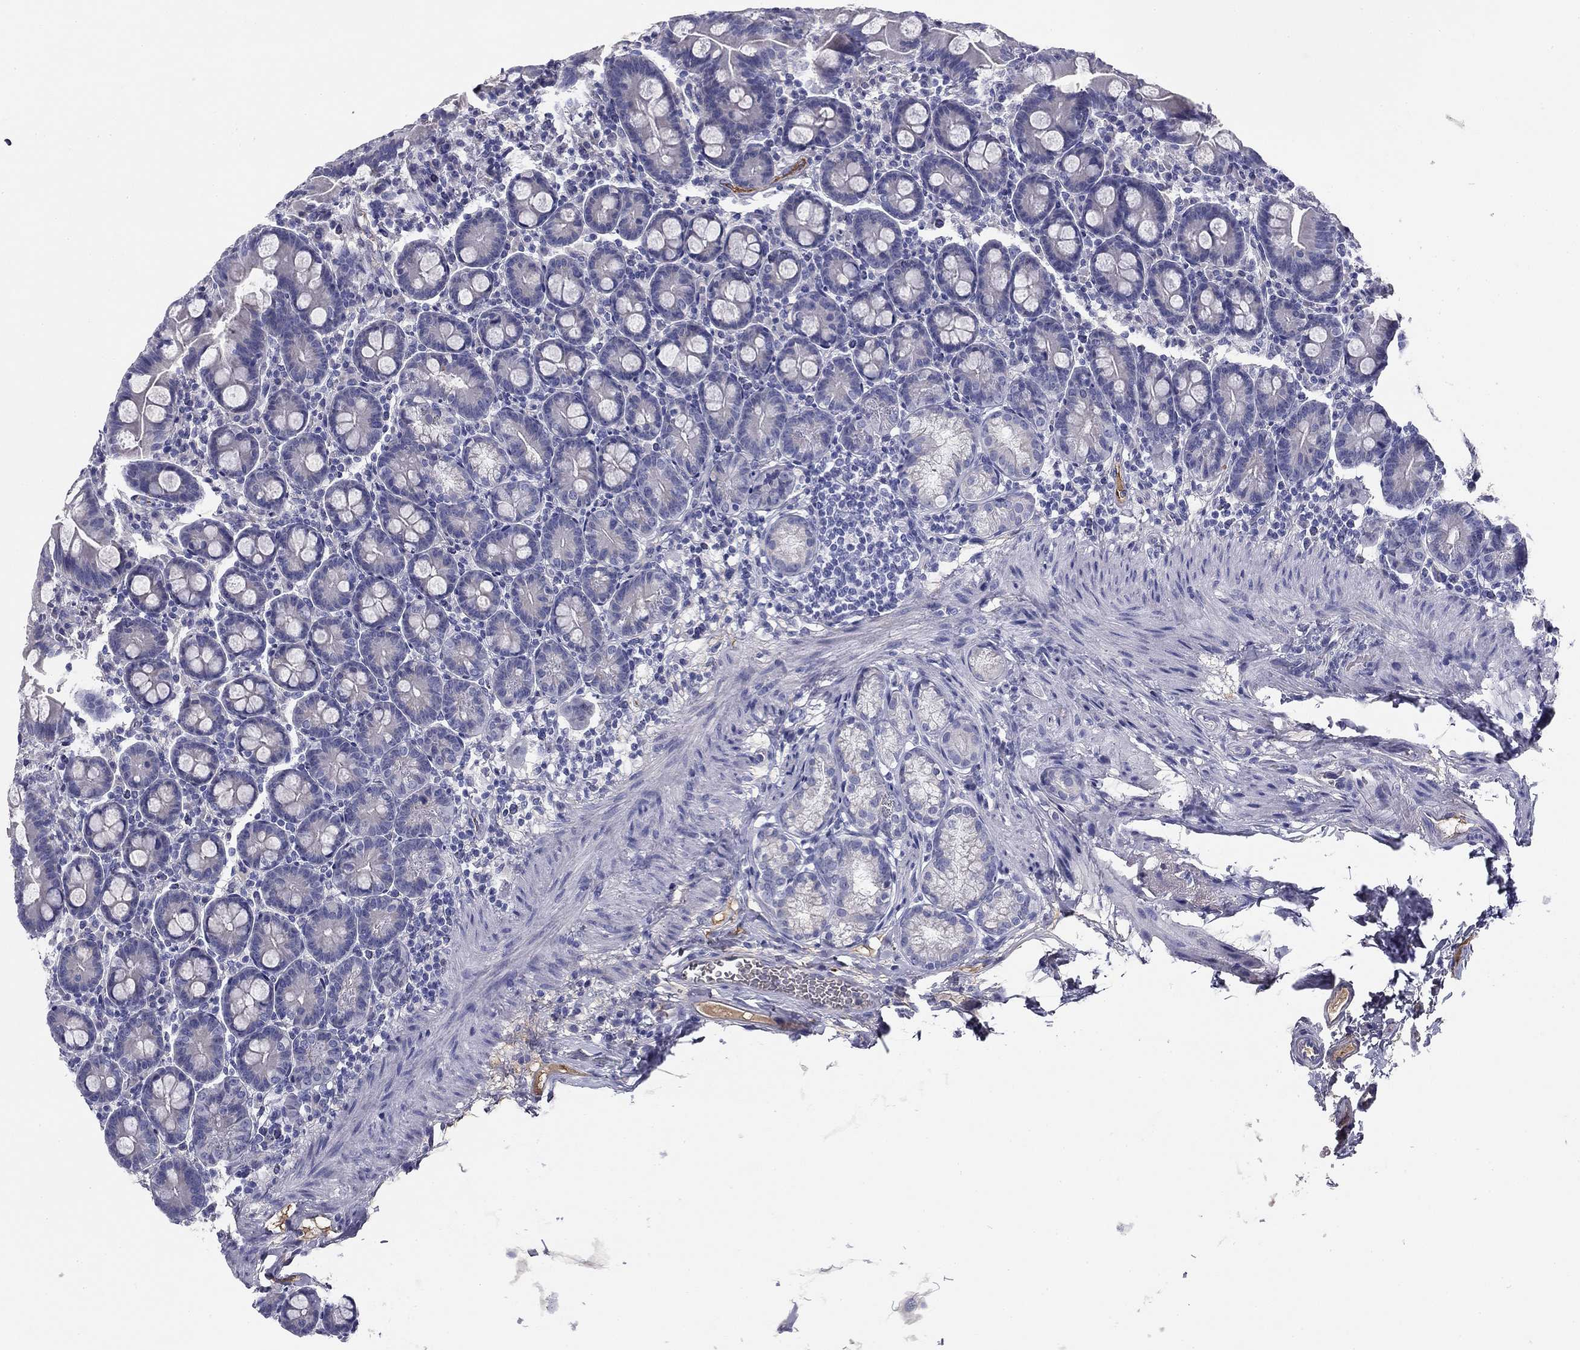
{"staining": {"intensity": "negative", "quantity": "none", "location": "none"}, "tissue": "small intestine", "cell_type": "Glandular cells", "image_type": "normal", "snomed": [{"axis": "morphology", "description": "Normal tissue, NOS"}, {"axis": "topography", "description": "Small intestine"}], "caption": "DAB immunohistochemical staining of benign small intestine demonstrates no significant staining in glandular cells. The staining is performed using DAB brown chromogen with nuclei counter-stained in using hematoxylin.", "gene": "CPLX4", "patient": {"sex": "female", "age": 44}}